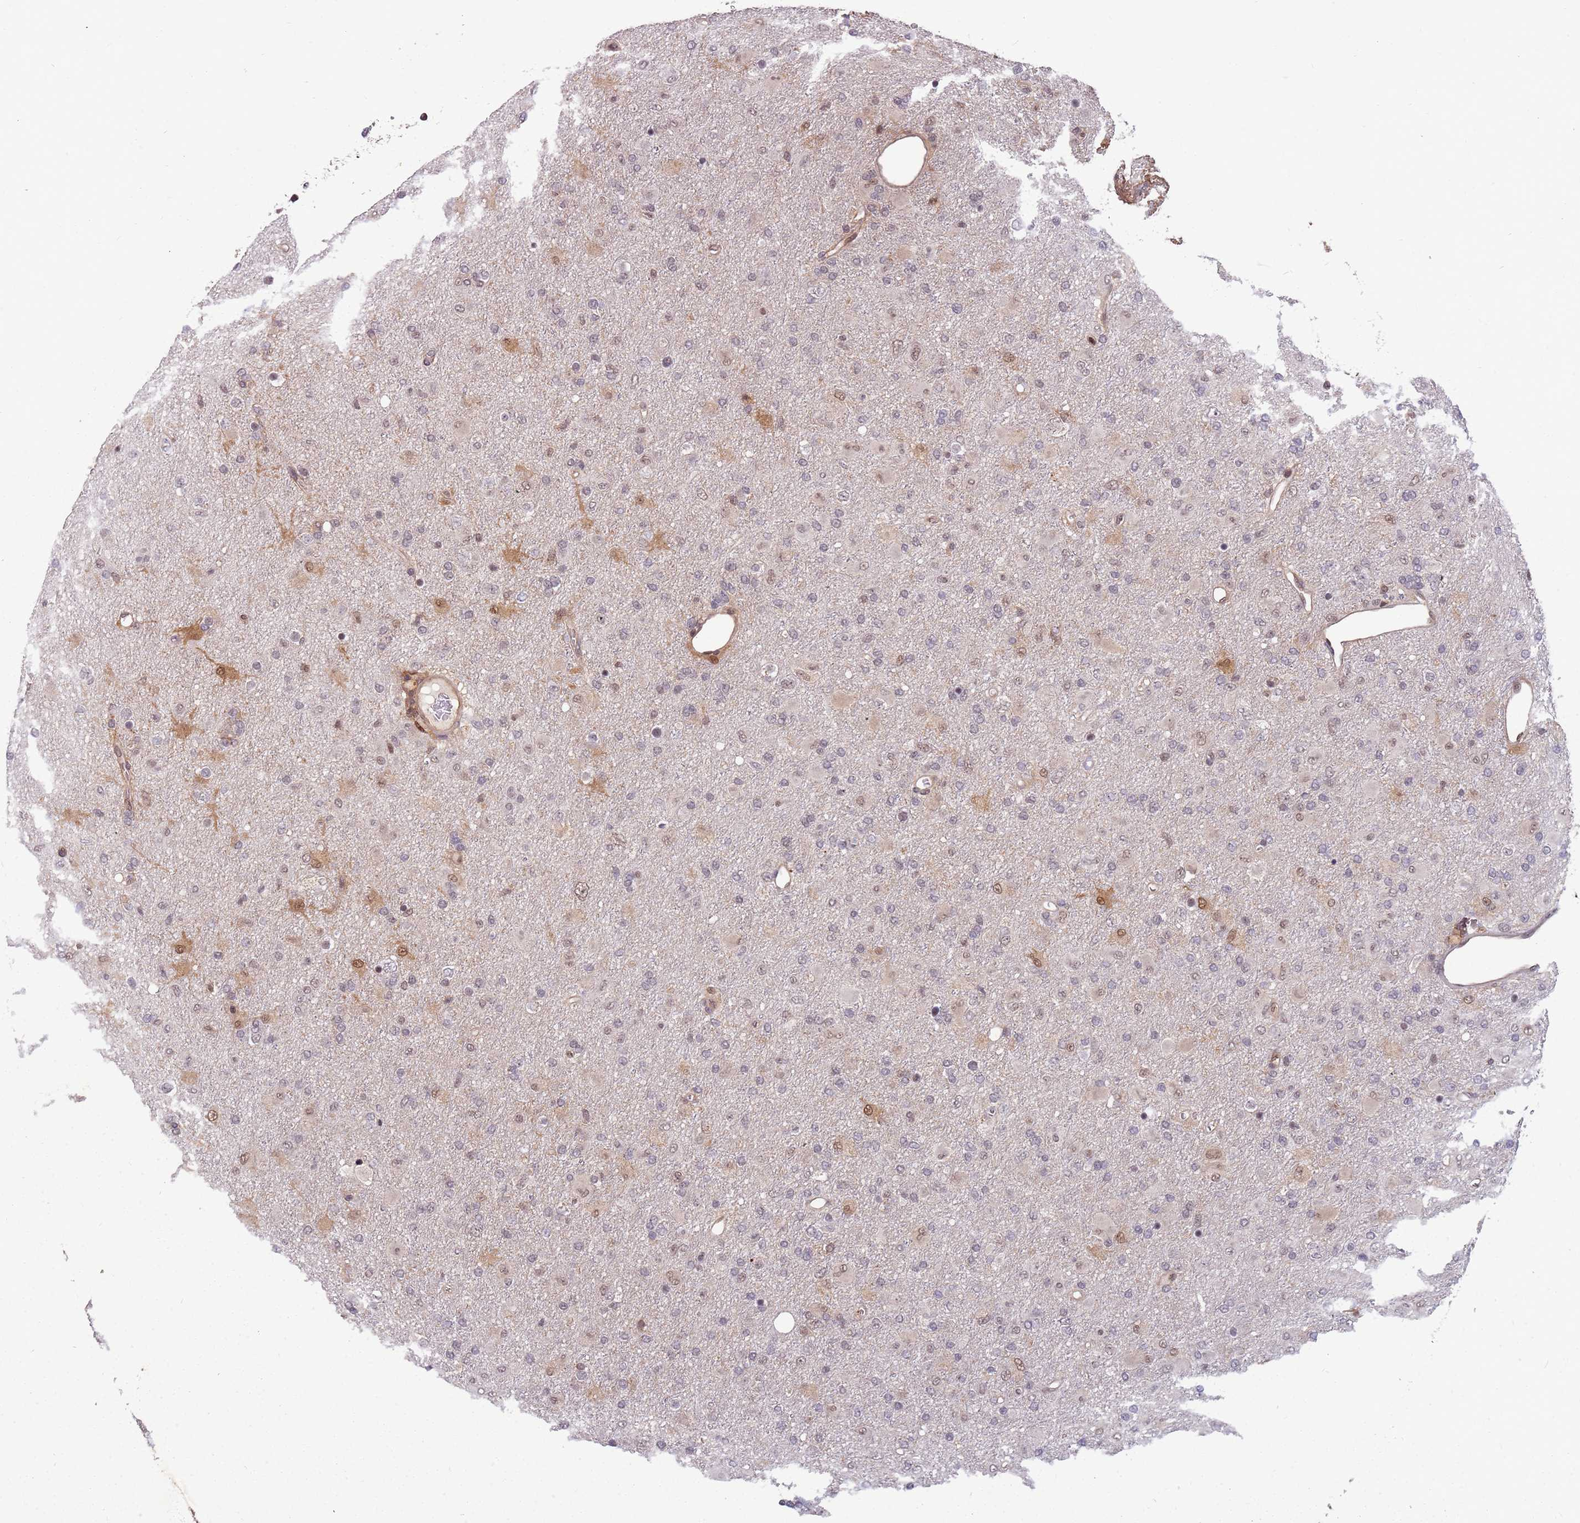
{"staining": {"intensity": "moderate", "quantity": "<25%", "location": "nuclear"}, "tissue": "glioma", "cell_type": "Tumor cells", "image_type": "cancer", "snomed": [{"axis": "morphology", "description": "Glioma, malignant, Low grade"}, {"axis": "topography", "description": "Brain"}], "caption": "The image exhibits immunohistochemical staining of malignant glioma (low-grade). There is moderate nuclear expression is identified in about <25% of tumor cells. The staining is performed using DAB brown chromogen to label protein expression. The nuclei are counter-stained blue using hematoxylin.", "gene": "GBP2", "patient": {"sex": "male", "age": 65}}